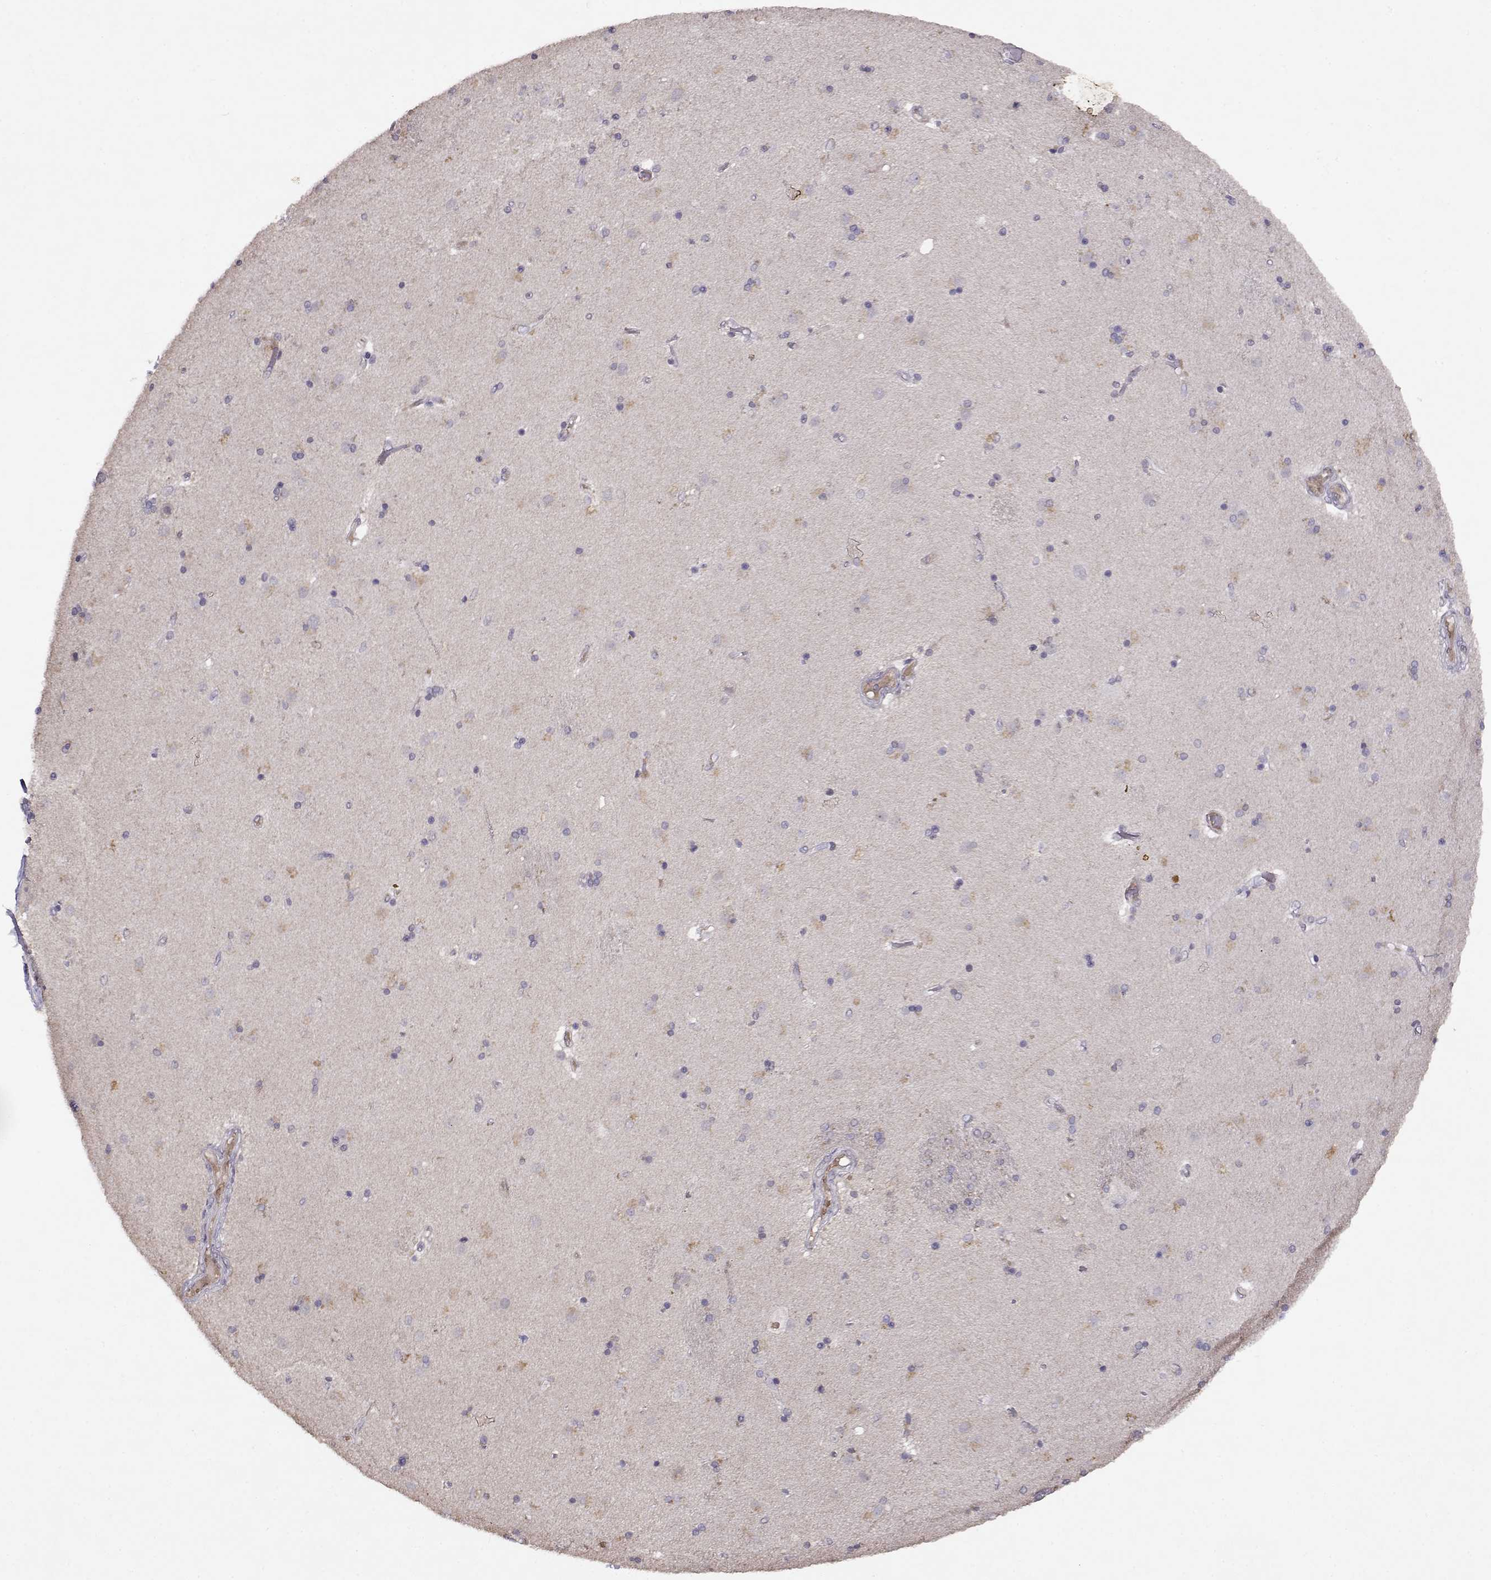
{"staining": {"intensity": "negative", "quantity": "none", "location": "none"}, "tissue": "caudate", "cell_type": "Glial cells", "image_type": "normal", "snomed": [{"axis": "morphology", "description": "Normal tissue, NOS"}, {"axis": "topography", "description": "Lateral ventricle wall"}], "caption": "Protein analysis of unremarkable caudate reveals no significant positivity in glial cells. The staining is performed using DAB brown chromogen with nuclei counter-stained in using hematoxylin.", "gene": "BMX", "patient": {"sex": "male", "age": 54}}